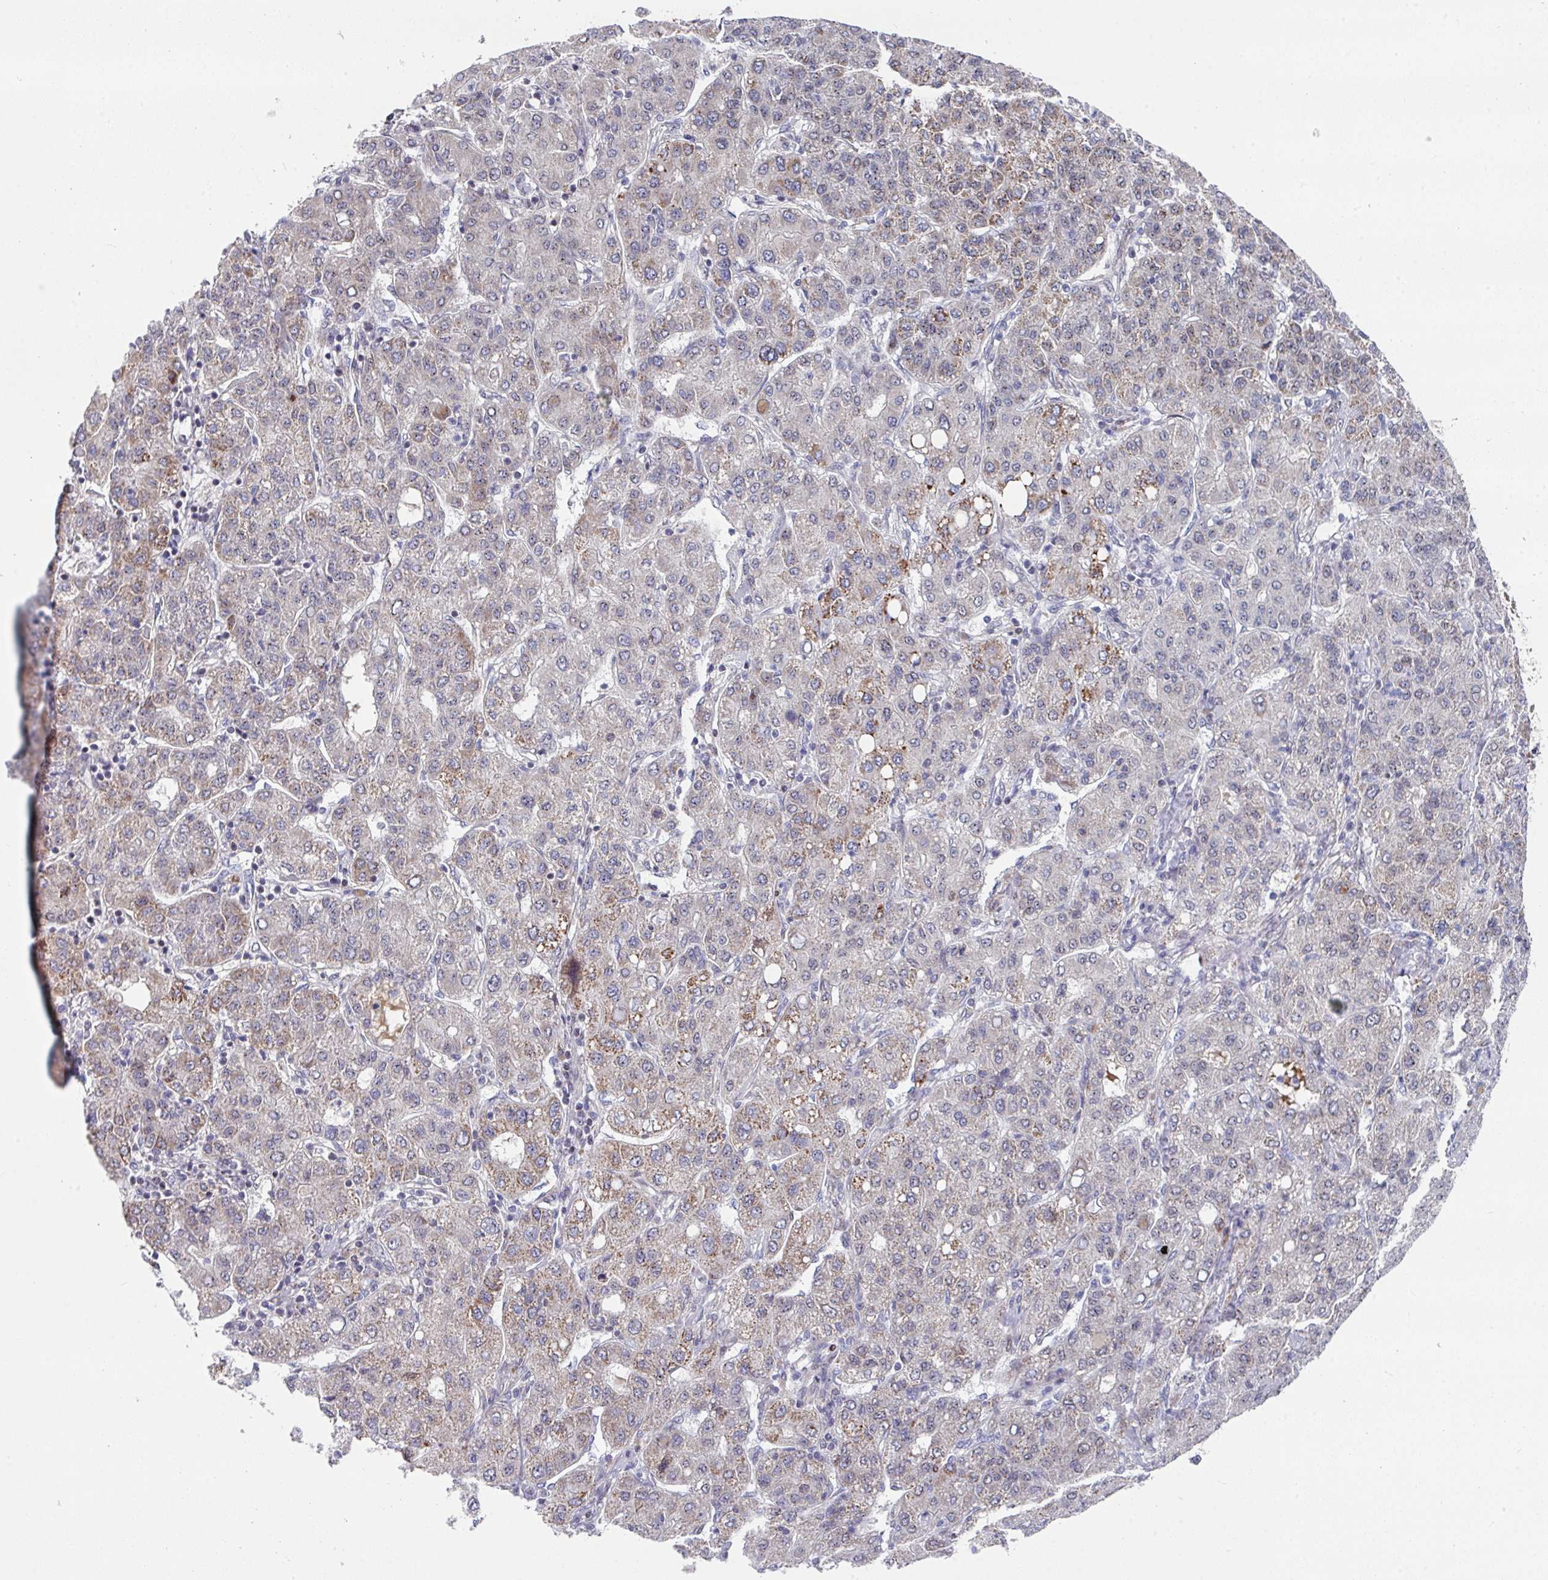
{"staining": {"intensity": "weak", "quantity": "25%-75%", "location": "cytoplasmic/membranous"}, "tissue": "liver cancer", "cell_type": "Tumor cells", "image_type": "cancer", "snomed": [{"axis": "morphology", "description": "Carcinoma, Hepatocellular, NOS"}, {"axis": "topography", "description": "Liver"}], "caption": "A photomicrograph of liver cancer stained for a protein reveals weak cytoplasmic/membranous brown staining in tumor cells.", "gene": "CBX7", "patient": {"sex": "male", "age": 65}}